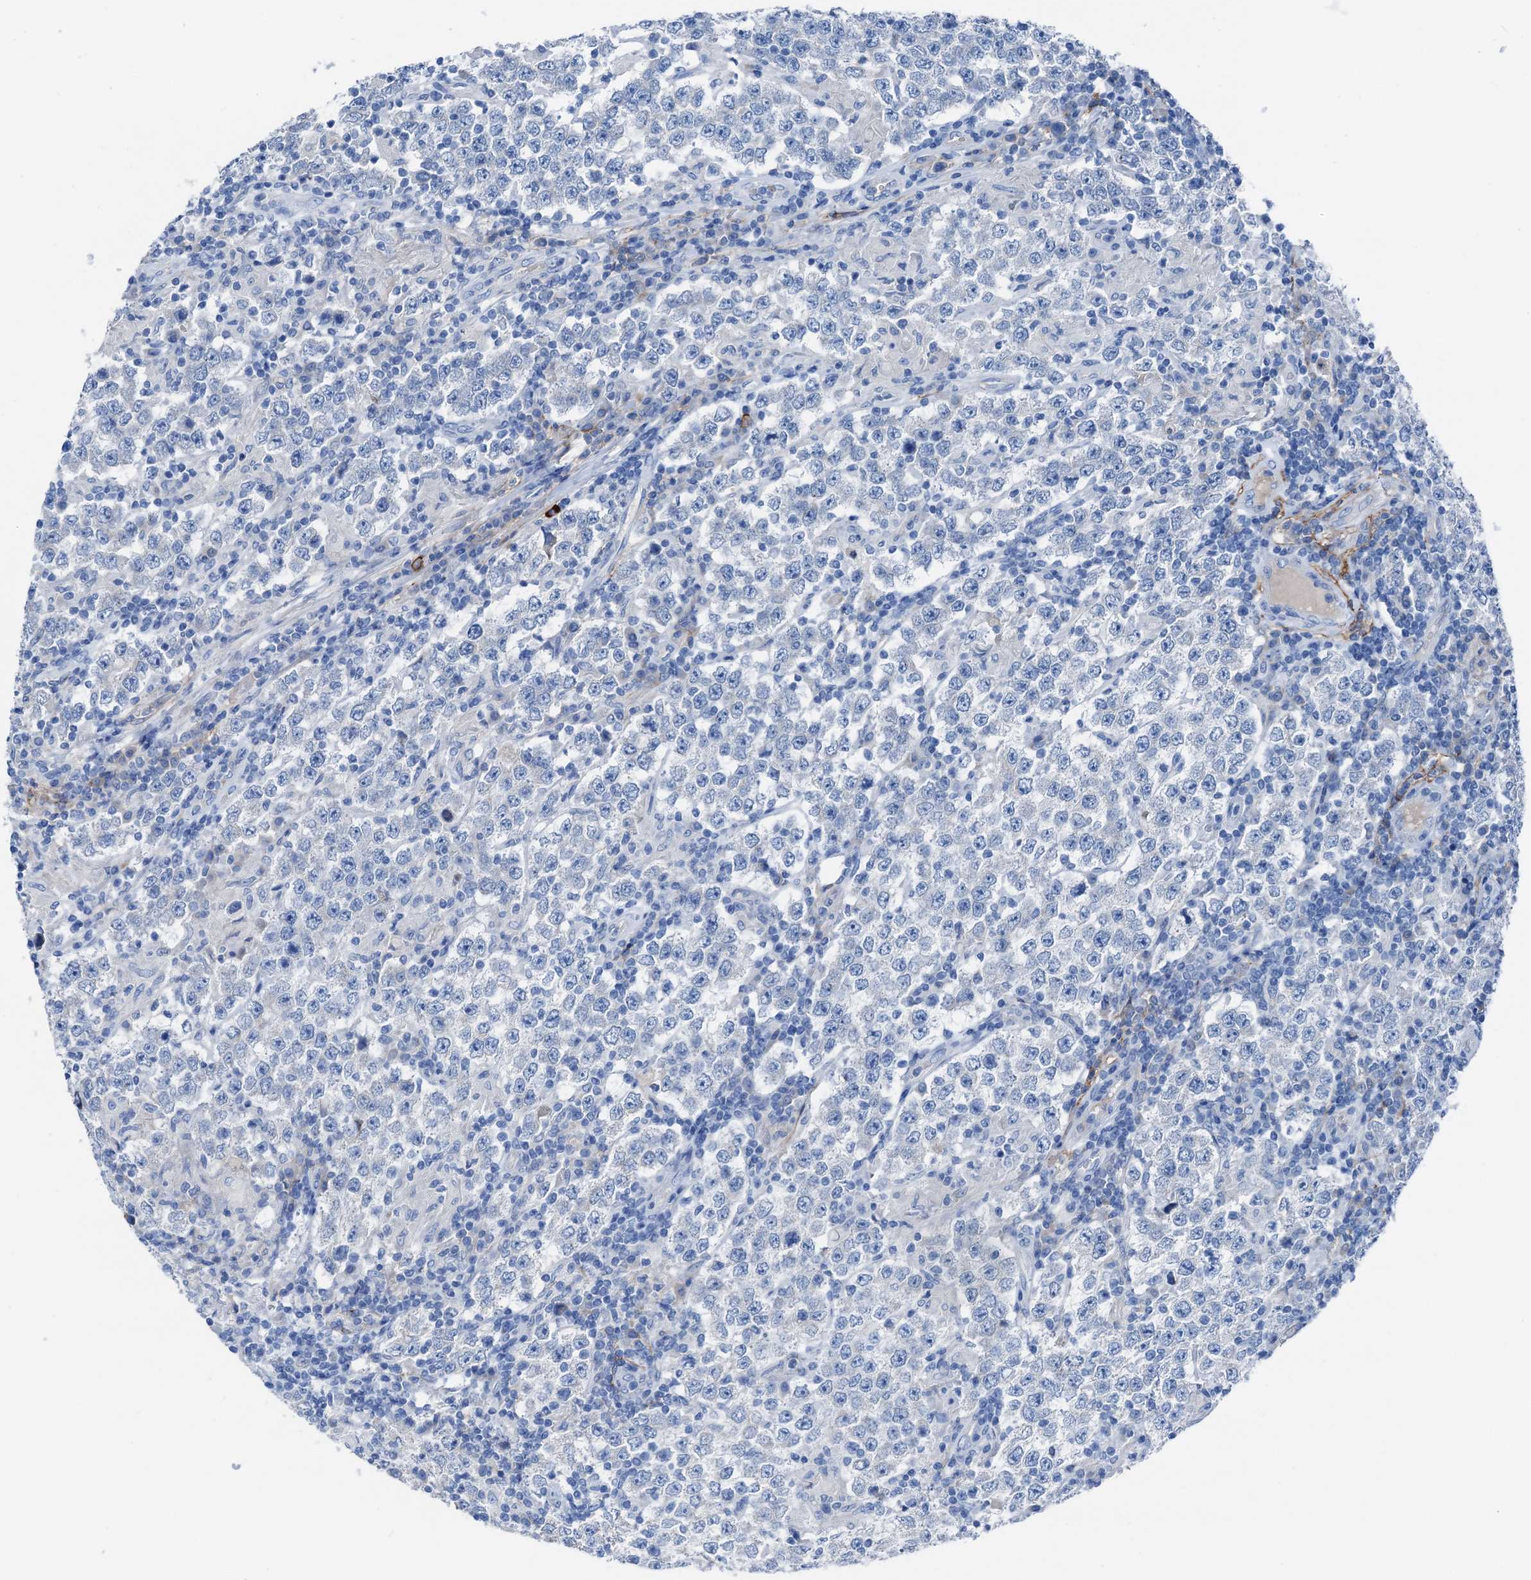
{"staining": {"intensity": "negative", "quantity": "none", "location": "none"}, "tissue": "testis cancer", "cell_type": "Tumor cells", "image_type": "cancer", "snomed": [{"axis": "morphology", "description": "Normal tissue, NOS"}, {"axis": "morphology", "description": "Urothelial carcinoma, High grade"}, {"axis": "morphology", "description": "Seminoma, NOS"}, {"axis": "morphology", "description": "Carcinoma, Embryonal, NOS"}, {"axis": "topography", "description": "Urinary bladder"}, {"axis": "topography", "description": "Testis"}], "caption": "The photomicrograph reveals no significant staining in tumor cells of embryonal carcinoma (testis).", "gene": "C1QTNF4", "patient": {"sex": "male", "age": 41}}